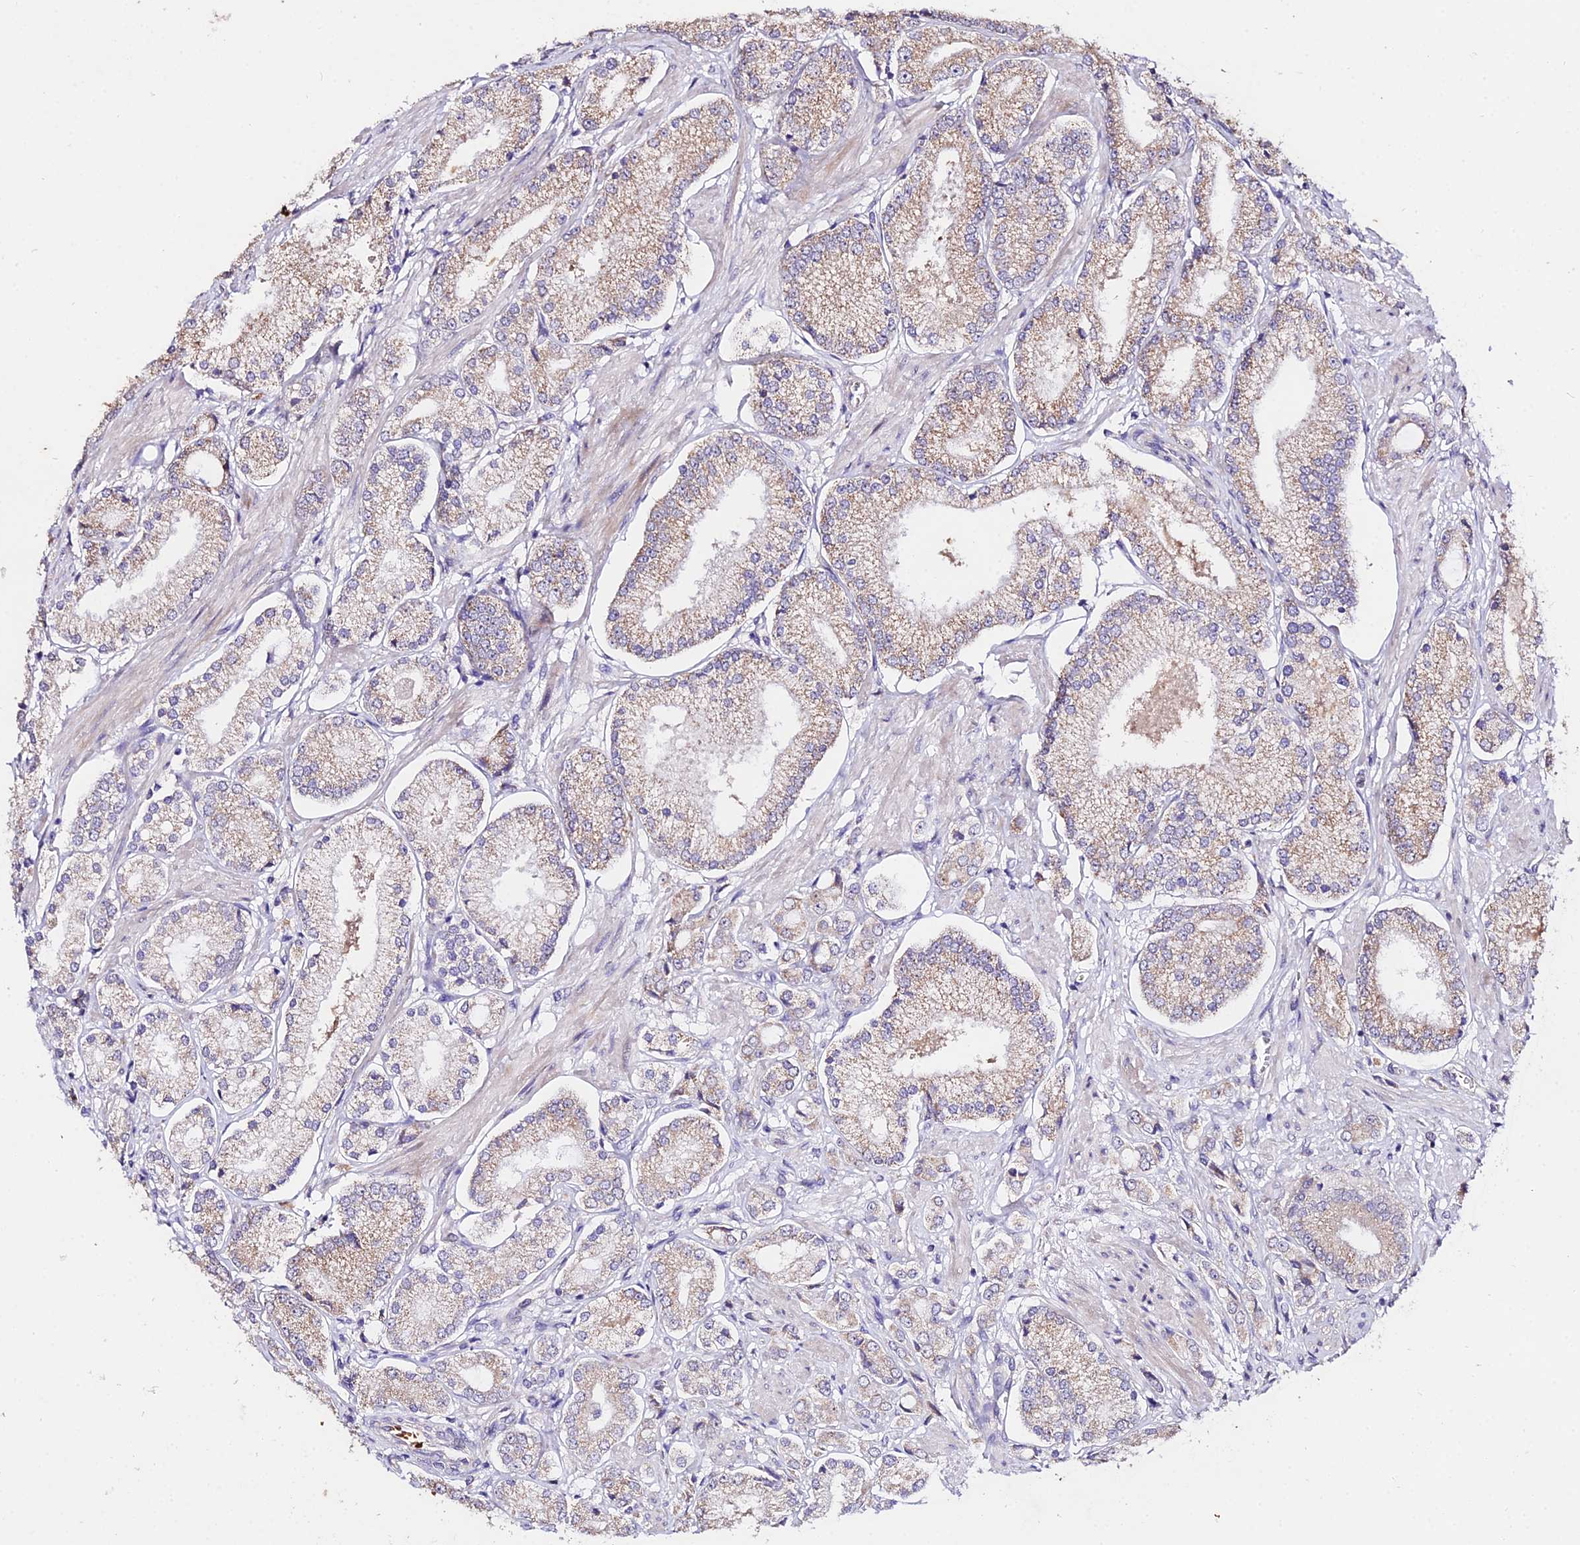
{"staining": {"intensity": "moderate", "quantity": "25%-75%", "location": "cytoplasmic/membranous"}, "tissue": "prostate cancer", "cell_type": "Tumor cells", "image_type": "cancer", "snomed": [{"axis": "morphology", "description": "Adenocarcinoma, High grade"}, {"axis": "topography", "description": "Prostate and seminal vesicle, NOS"}], "caption": "Immunohistochemical staining of human prostate cancer (high-grade adenocarcinoma) reveals medium levels of moderate cytoplasmic/membranous protein expression in approximately 25%-75% of tumor cells.", "gene": "WDR5B", "patient": {"sex": "male", "age": 64}}